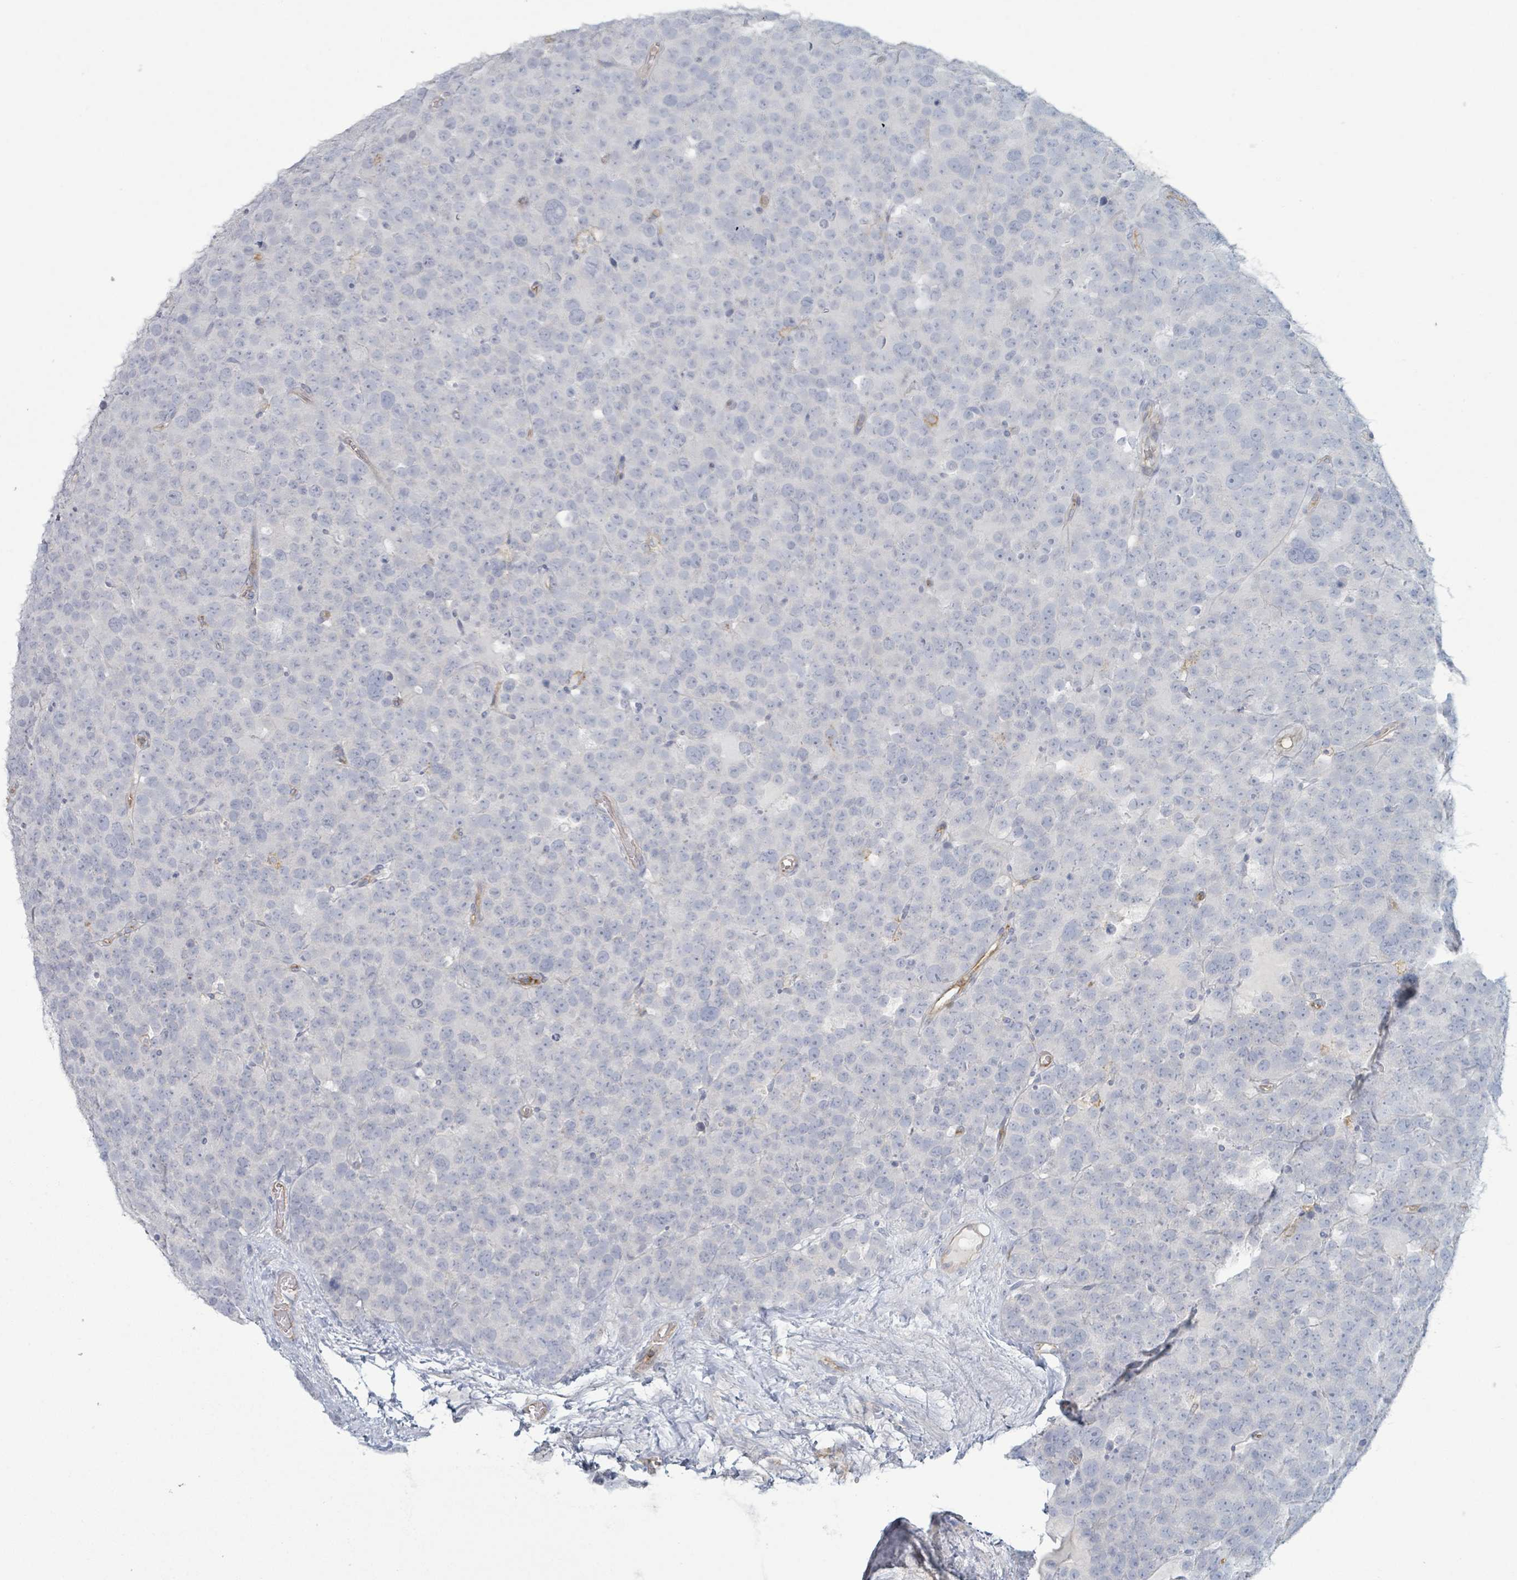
{"staining": {"intensity": "negative", "quantity": "none", "location": "none"}, "tissue": "testis cancer", "cell_type": "Tumor cells", "image_type": "cancer", "snomed": [{"axis": "morphology", "description": "Seminoma, NOS"}, {"axis": "topography", "description": "Testis"}], "caption": "Human testis cancer stained for a protein using IHC displays no expression in tumor cells.", "gene": "TNFRSF14", "patient": {"sex": "male", "age": 71}}